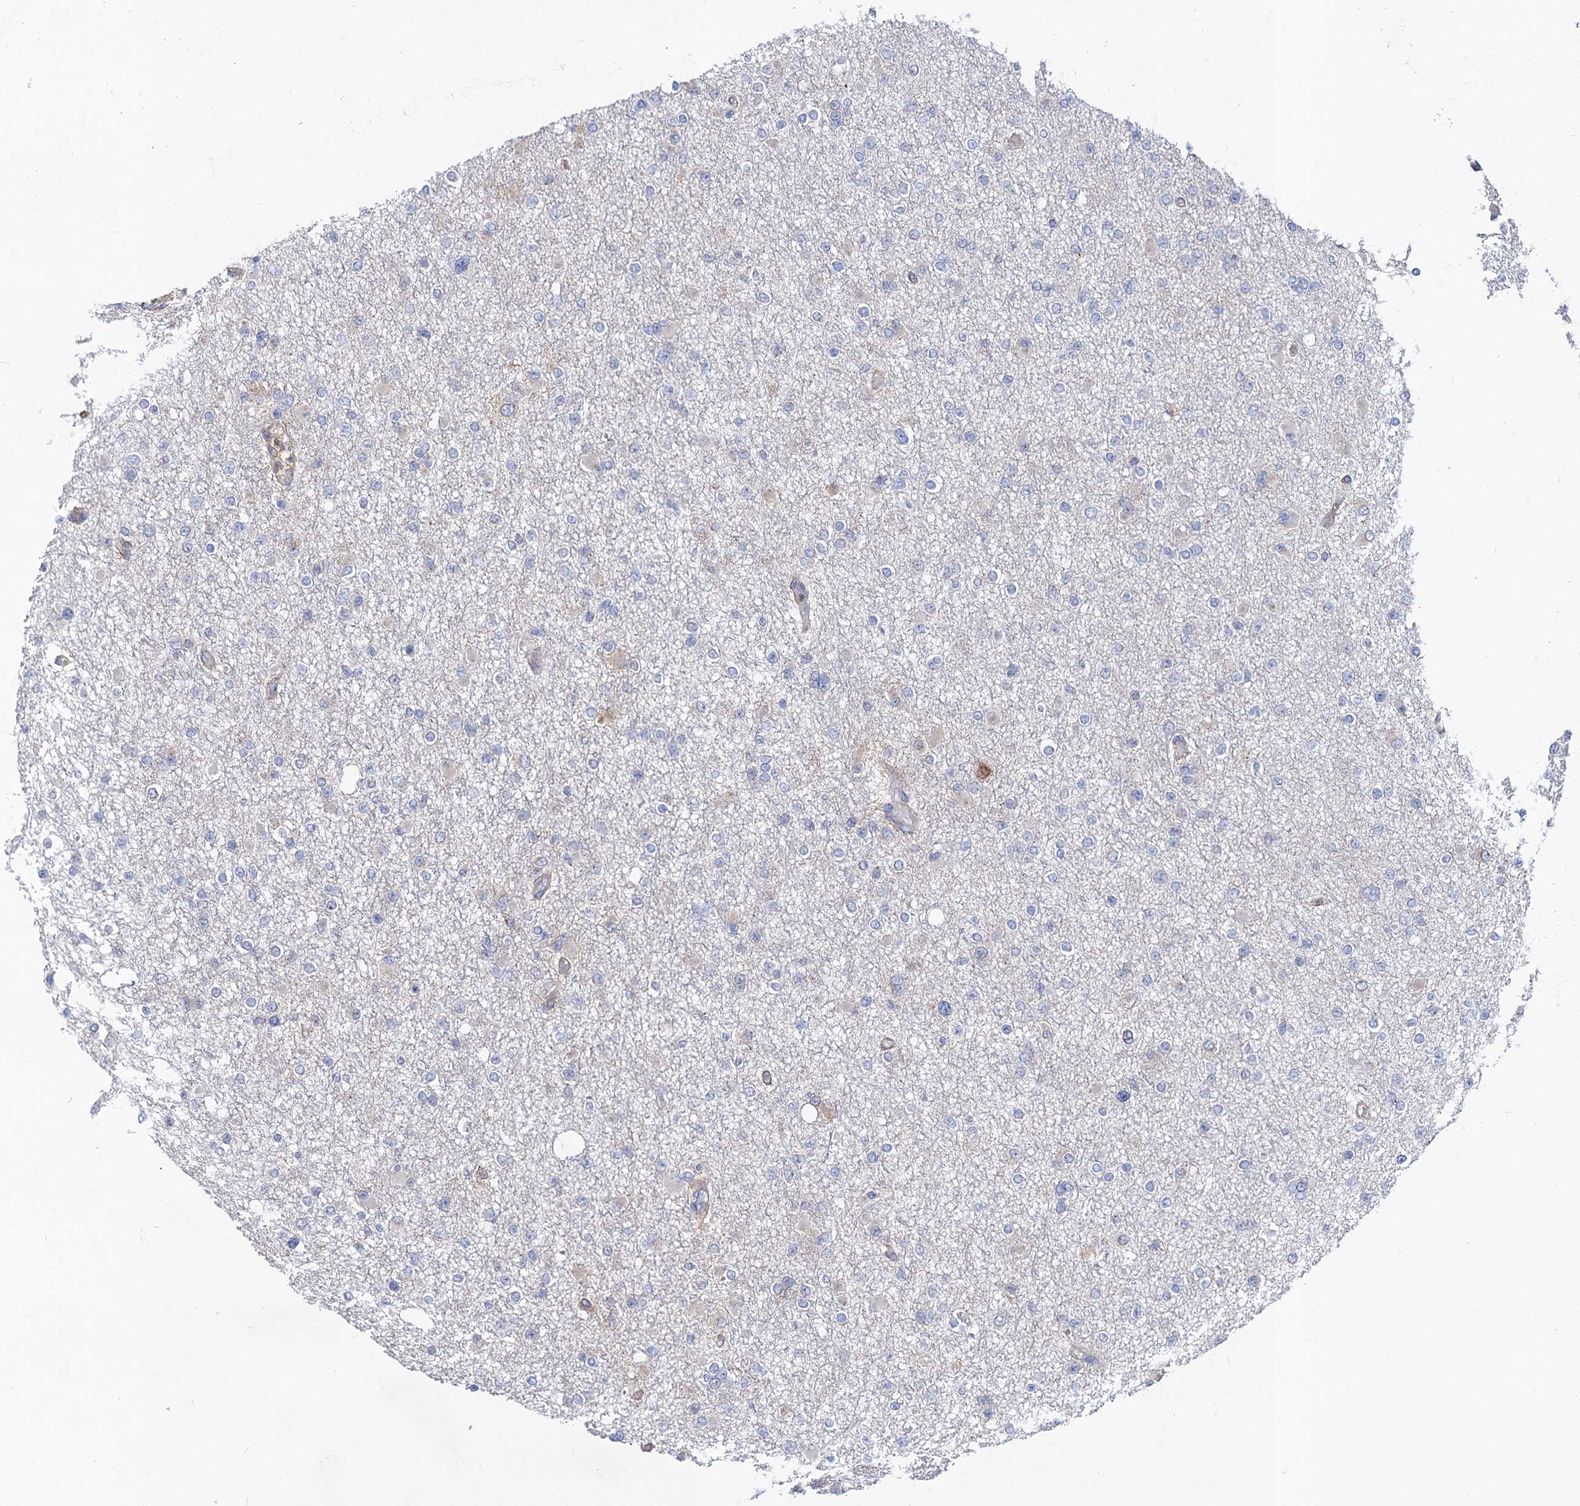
{"staining": {"intensity": "negative", "quantity": "none", "location": "none"}, "tissue": "glioma", "cell_type": "Tumor cells", "image_type": "cancer", "snomed": [{"axis": "morphology", "description": "Glioma, malignant, Low grade"}, {"axis": "topography", "description": "Brain"}], "caption": "A photomicrograph of glioma stained for a protein reveals no brown staining in tumor cells.", "gene": "DYDC1", "patient": {"sex": "female", "age": 22}}